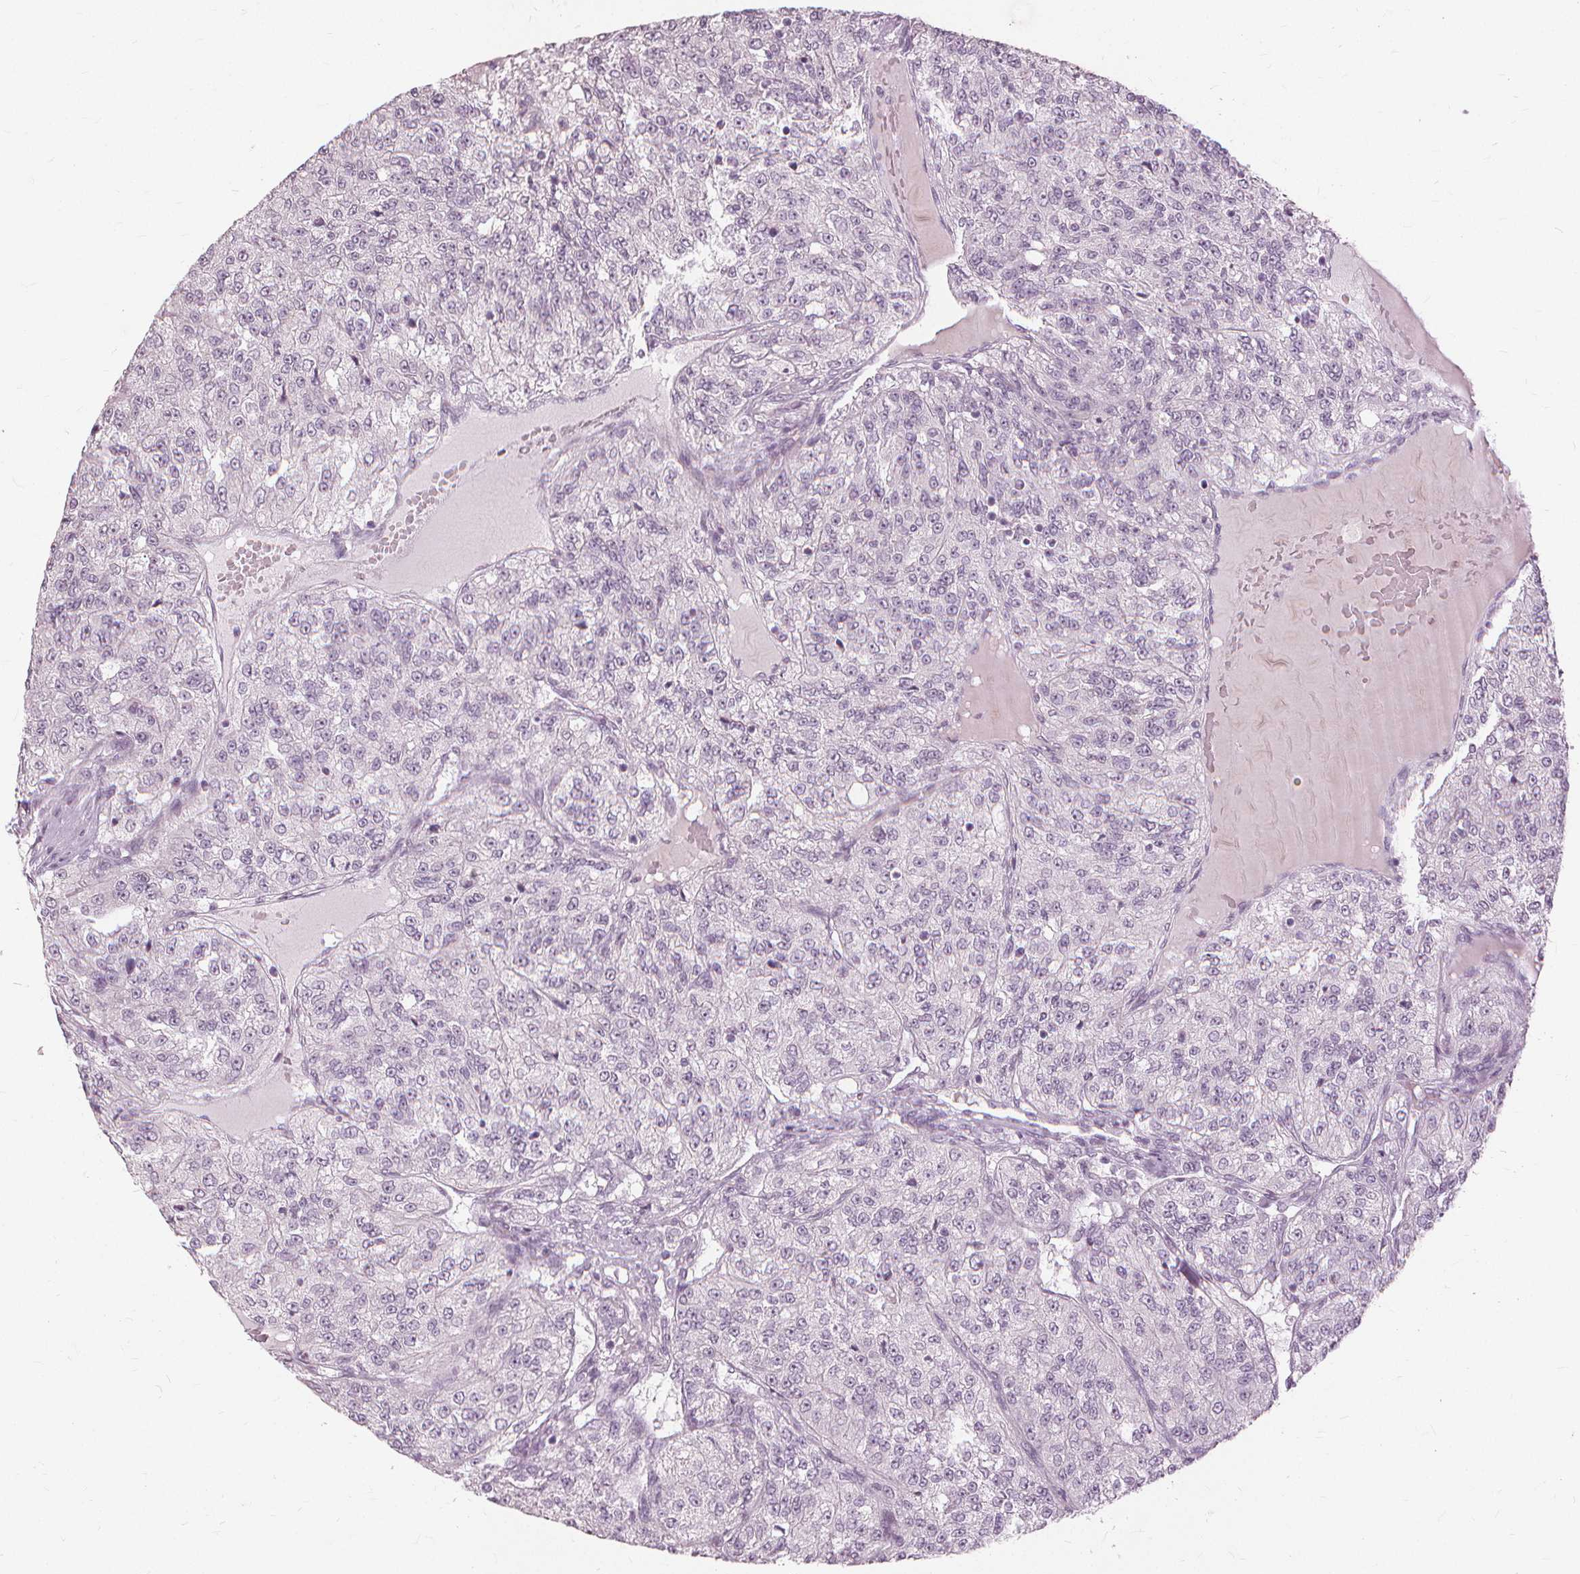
{"staining": {"intensity": "negative", "quantity": "none", "location": "none"}, "tissue": "renal cancer", "cell_type": "Tumor cells", "image_type": "cancer", "snomed": [{"axis": "morphology", "description": "Adenocarcinoma, NOS"}, {"axis": "topography", "description": "Kidney"}], "caption": "Protein analysis of renal adenocarcinoma reveals no significant positivity in tumor cells.", "gene": "SFTPD", "patient": {"sex": "female", "age": 63}}